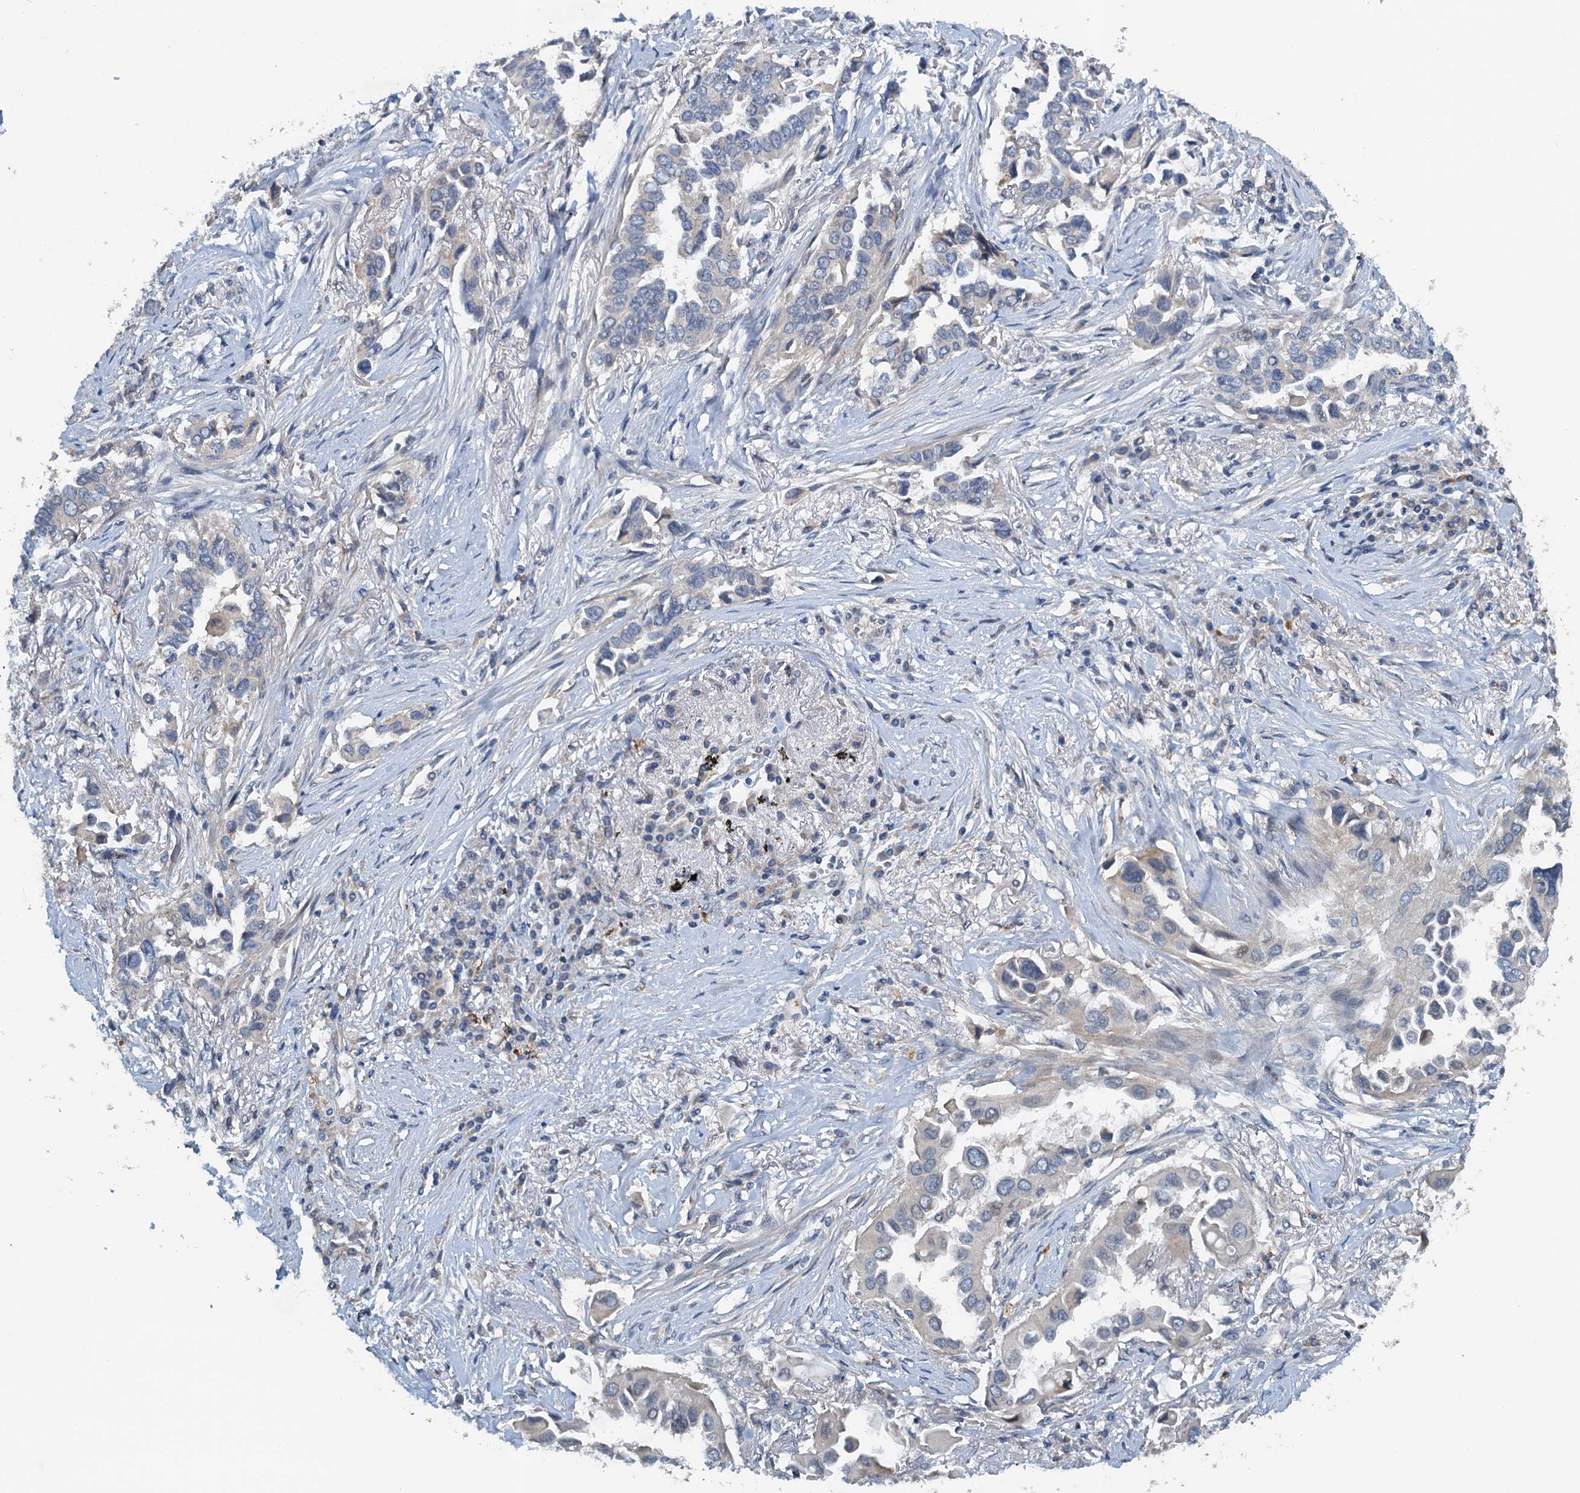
{"staining": {"intensity": "negative", "quantity": "none", "location": "none"}, "tissue": "lung cancer", "cell_type": "Tumor cells", "image_type": "cancer", "snomed": [{"axis": "morphology", "description": "Adenocarcinoma, NOS"}, {"axis": "topography", "description": "Lung"}], "caption": "There is no significant staining in tumor cells of lung cancer.", "gene": "ZNF606", "patient": {"sex": "female", "age": 76}}